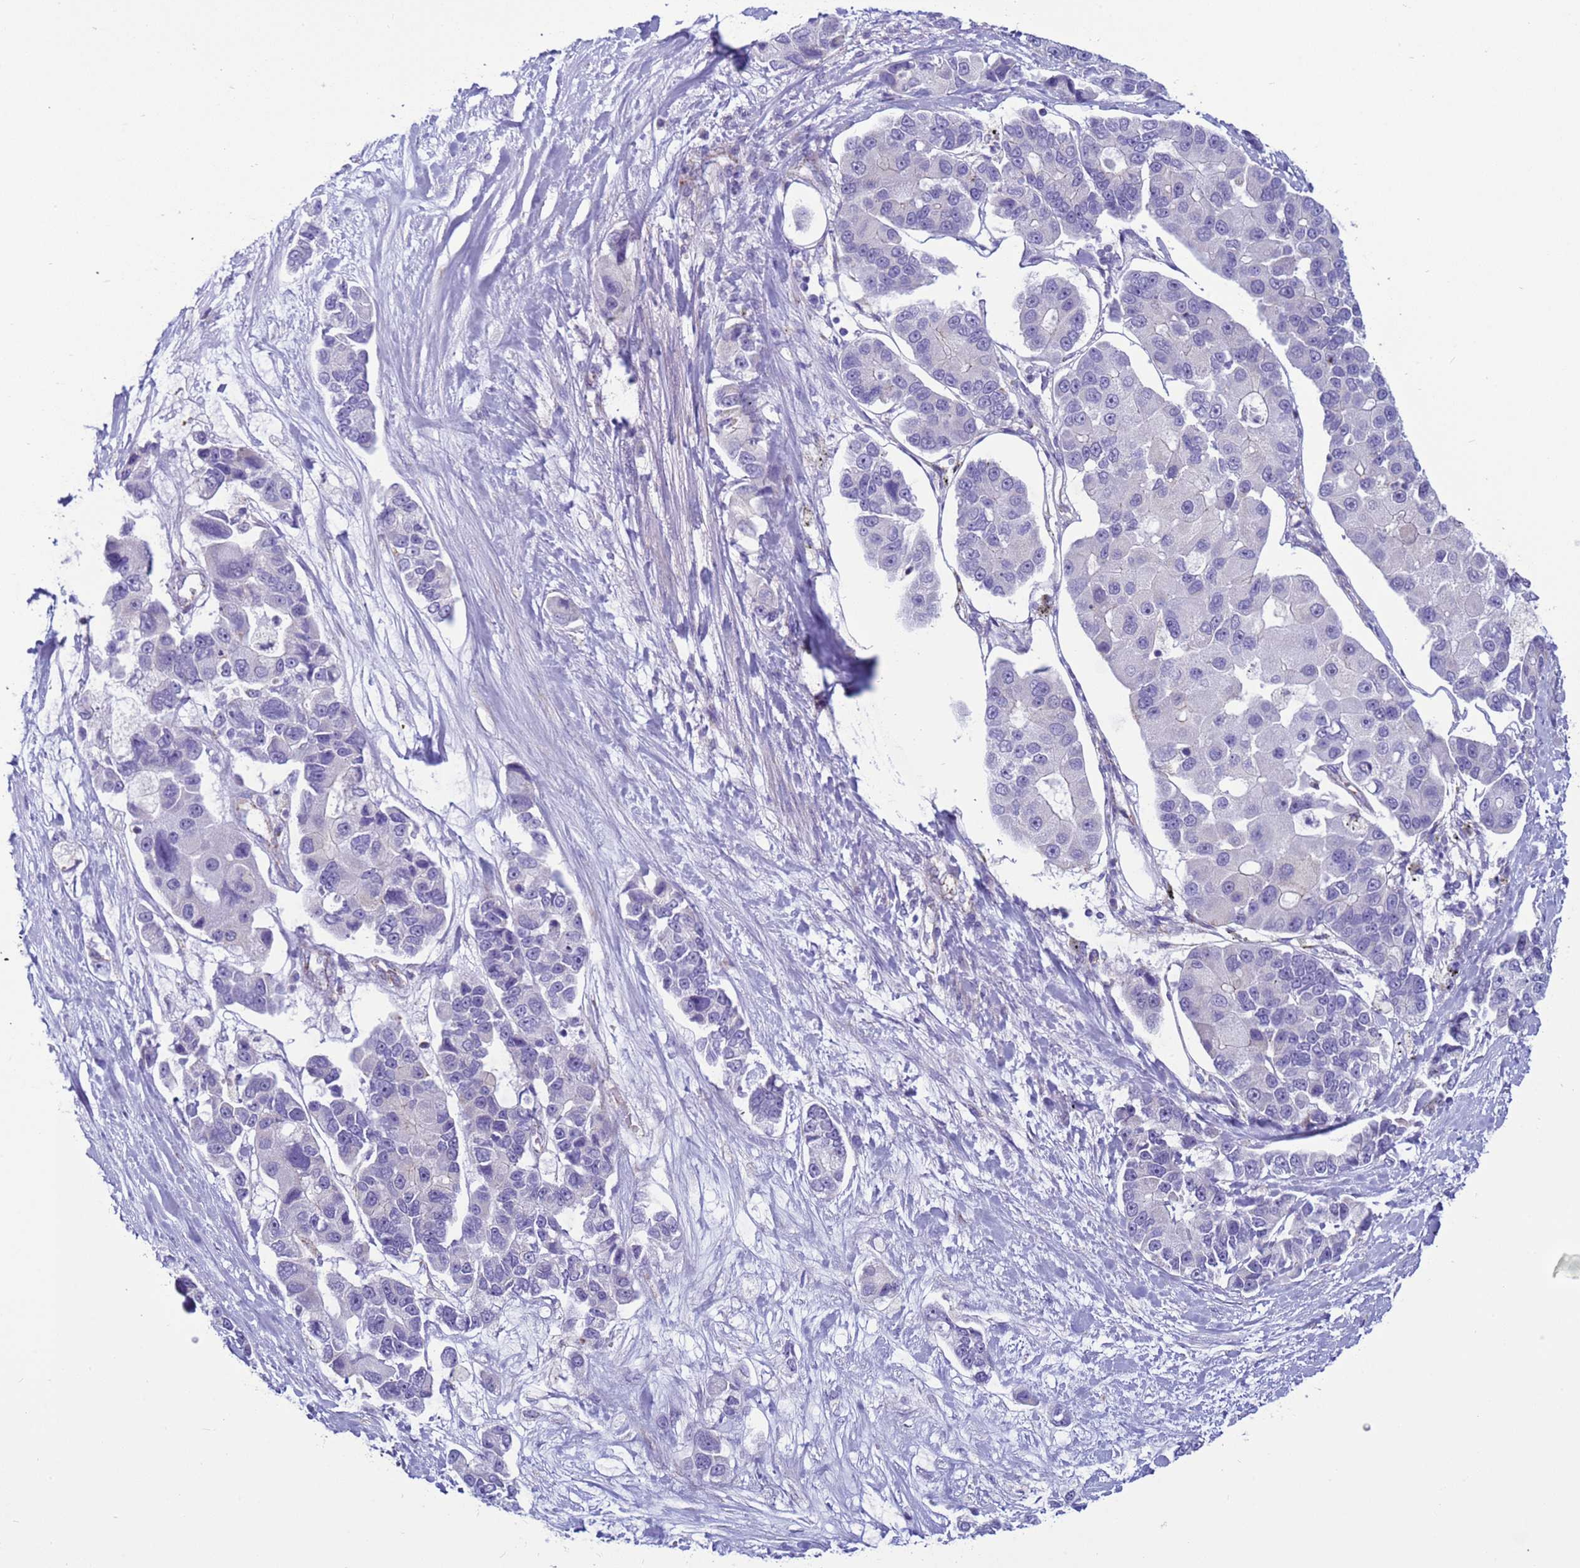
{"staining": {"intensity": "negative", "quantity": "none", "location": "none"}, "tissue": "lung cancer", "cell_type": "Tumor cells", "image_type": "cancer", "snomed": [{"axis": "morphology", "description": "Adenocarcinoma, NOS"}, {"axis": "topography", "description": "Lung"}], "caption": "Lung cancer (adenocarcinoma) was stained to show a protein in brown. There is no significant staining in tumor cells.", "gene": "NCALD", "patient": {"sex": "female", "age": 54}}